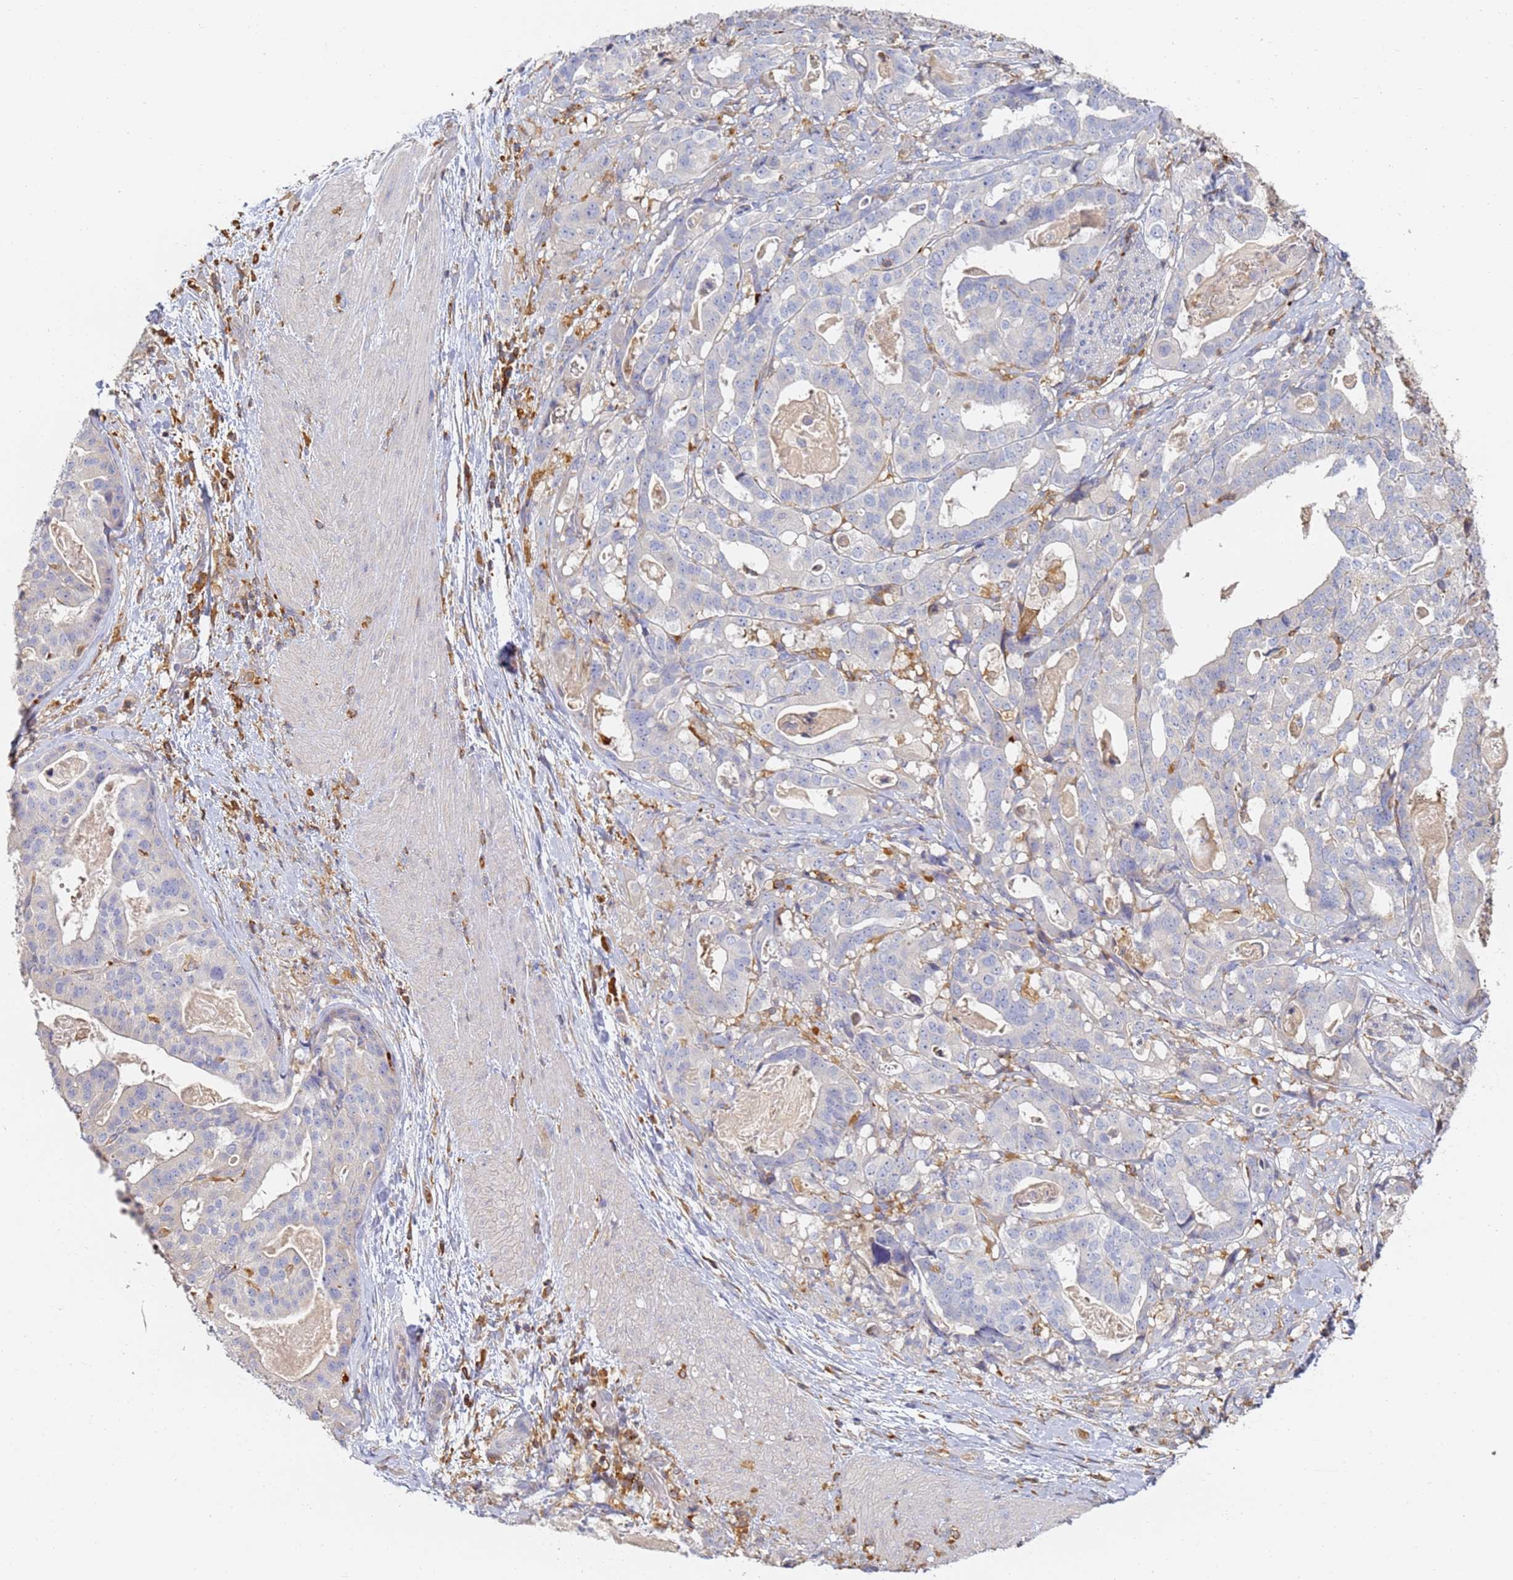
{"staining": {"intensity": "negative", "quantity": "none", "location": "none"}, "tissue": "stomach cancer", "cell_type": "Tumor cells", "image_type": "cancer", "snomed": [{"axis": "morphology", "description": "Adenocarcinoma, NOS"}, {"axis": "topography", "description": "Stomach"}], "caption": "Tumor cells are negative for protein expression in human stomach adenocarcinoma.", "gene": "BIN2", "patient": {"sex": "male", "age": 48}}